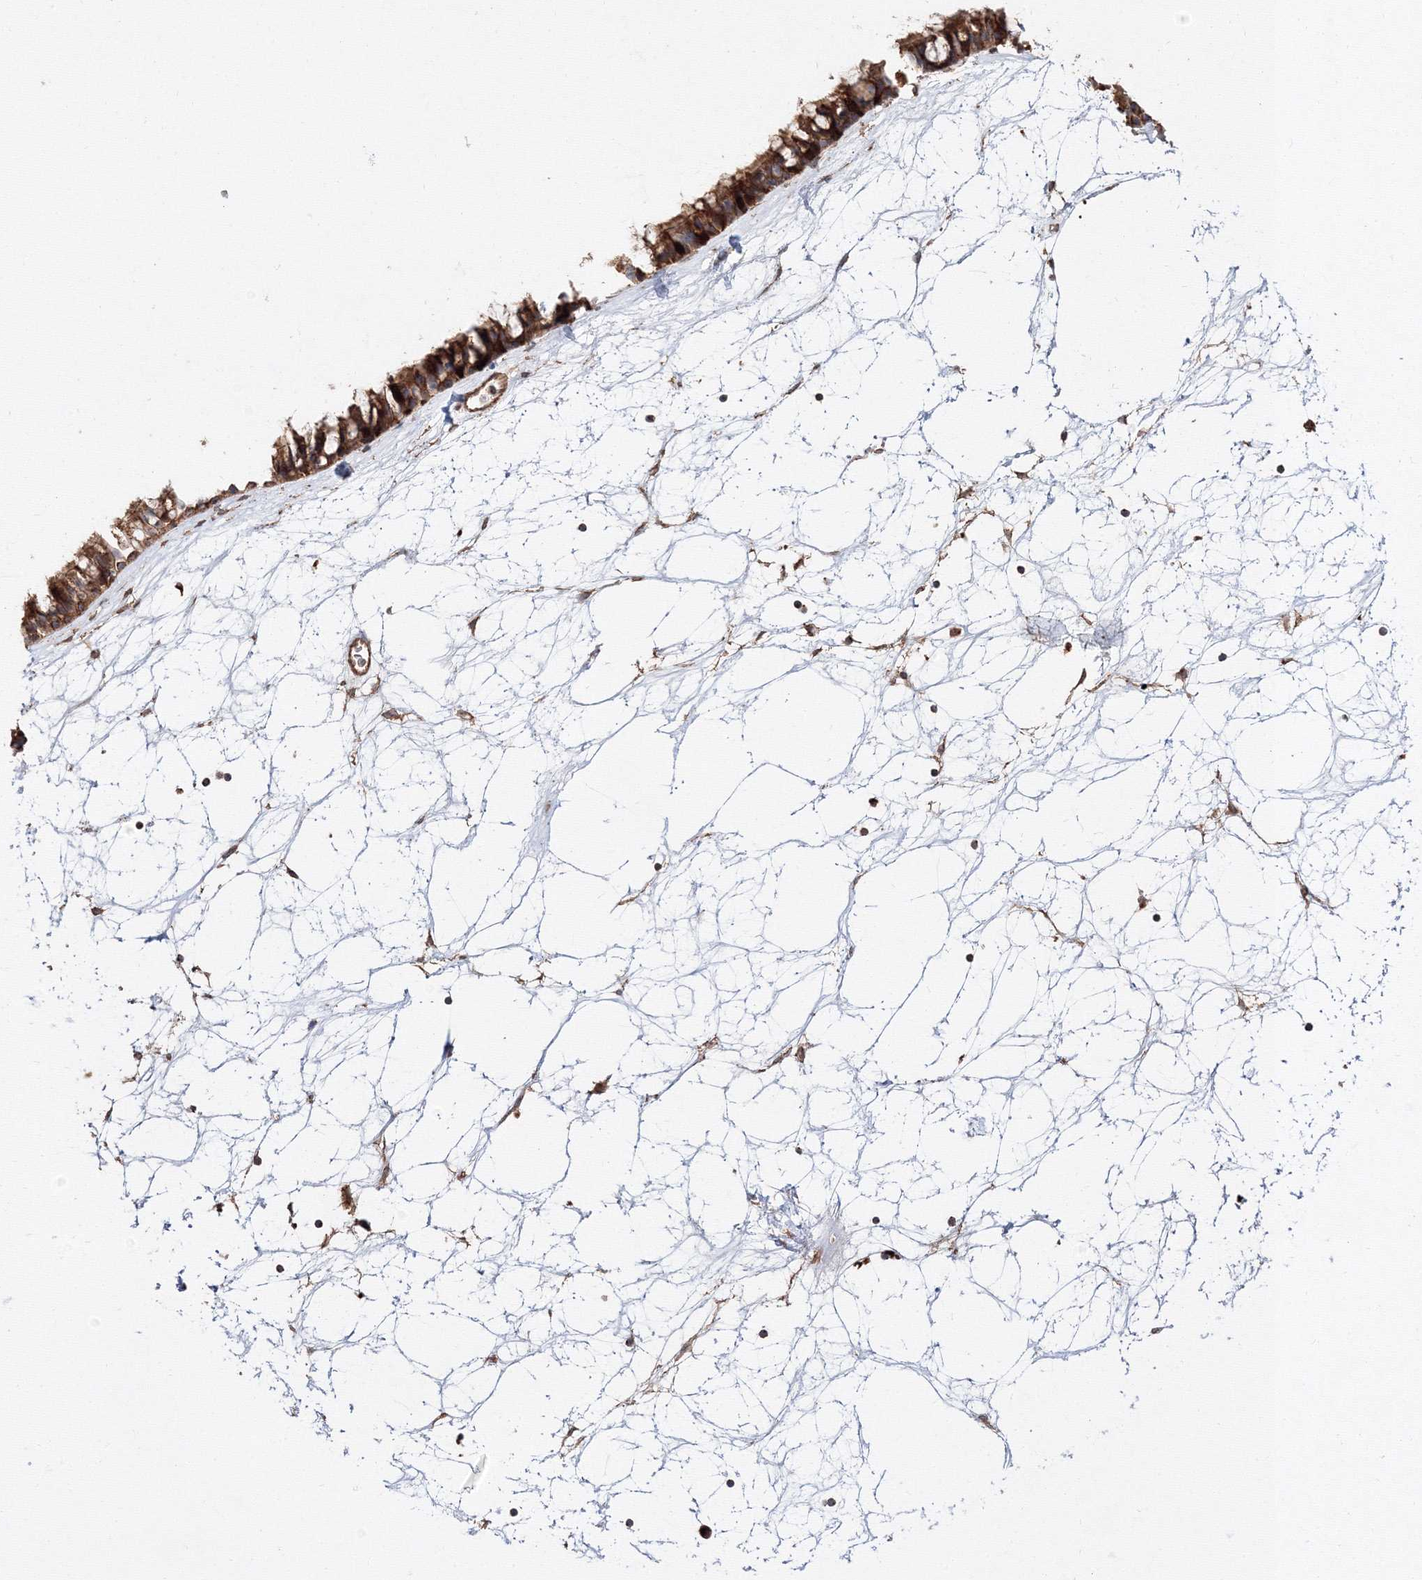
{"staining": {"intensity": "strong", "quantity": ">75%", "location": "cytoplasmic/membranous"}, "tissue": "nasopharynx", "cell_type": "Respiratory epithelial cells", "image_type": "normal", "snomed": [{"axis": "morphology", "description": "Normal tissue, NOS"}, {"axis": "topography", "description": "Nasopharynx"}], "caption": "DAB immunohistochemical staining of normal human nasopharynx displays strong cytoplasmic/membranous protein expression in approximately >75% of respiratory epithelial cells.", "gene": "DDO", "patient": {"sex": "male", "age": 64}}